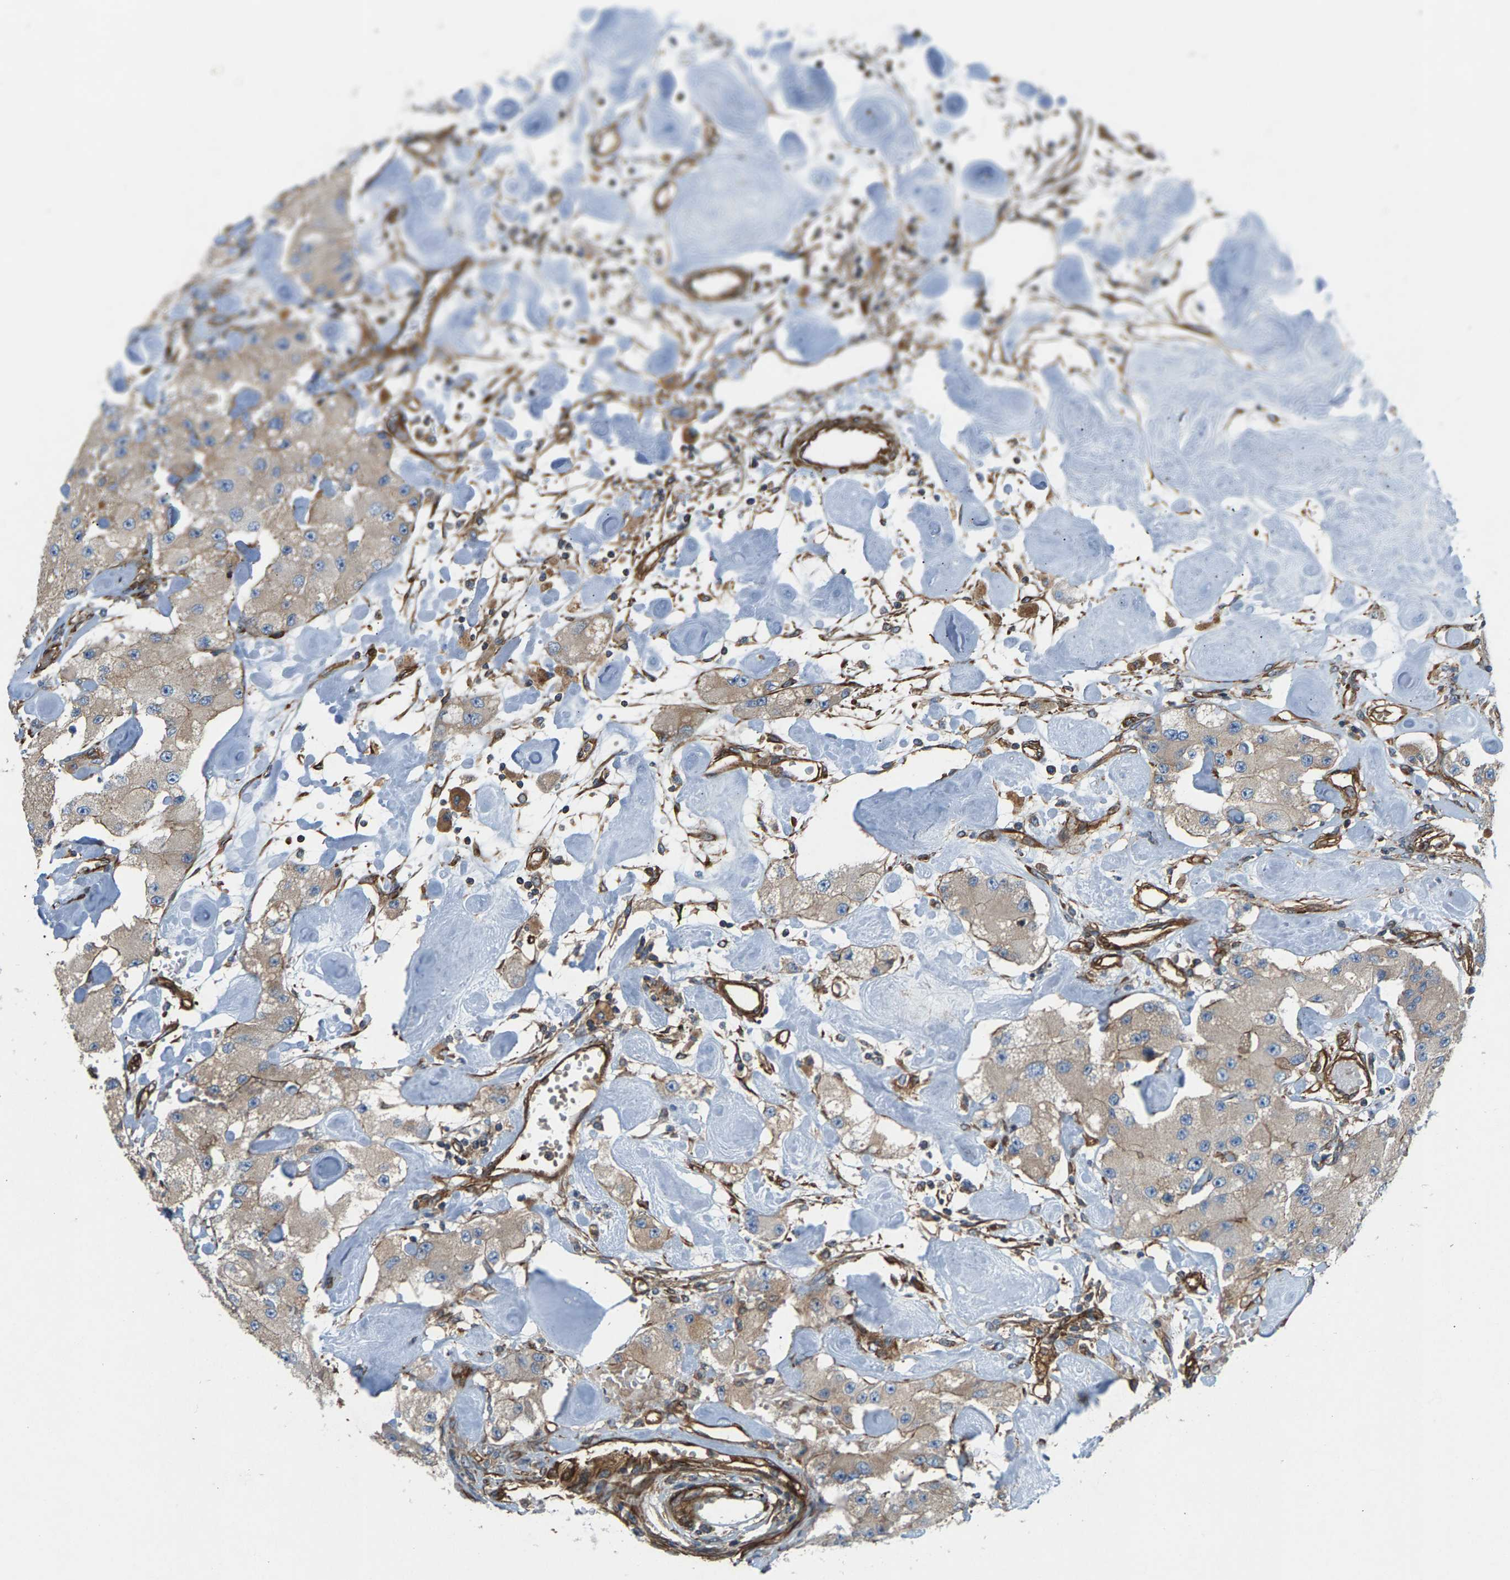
{"staining": {"intensity": "weak", "quantity": "25%-75%", "location": "cytoplasmic/membranous"}, "tissue": "carcinoid", "cell_type": "Tumor cells", "image_type": "cancer", "snomed": [{"axis": "morphology", "description": "Carcinoid, malignant, NOS"}, {"axis": "topography", "description": "Pancreas"}], "caption": "Immunohistochemical staining of human carcinoid (malignant) exhibits weak cytoplasmic/membranous protein positivity in approximately 25%-75% of tumor cells.", "gene": "PDCL", "patient": {"sex": "male", "age": 41}}